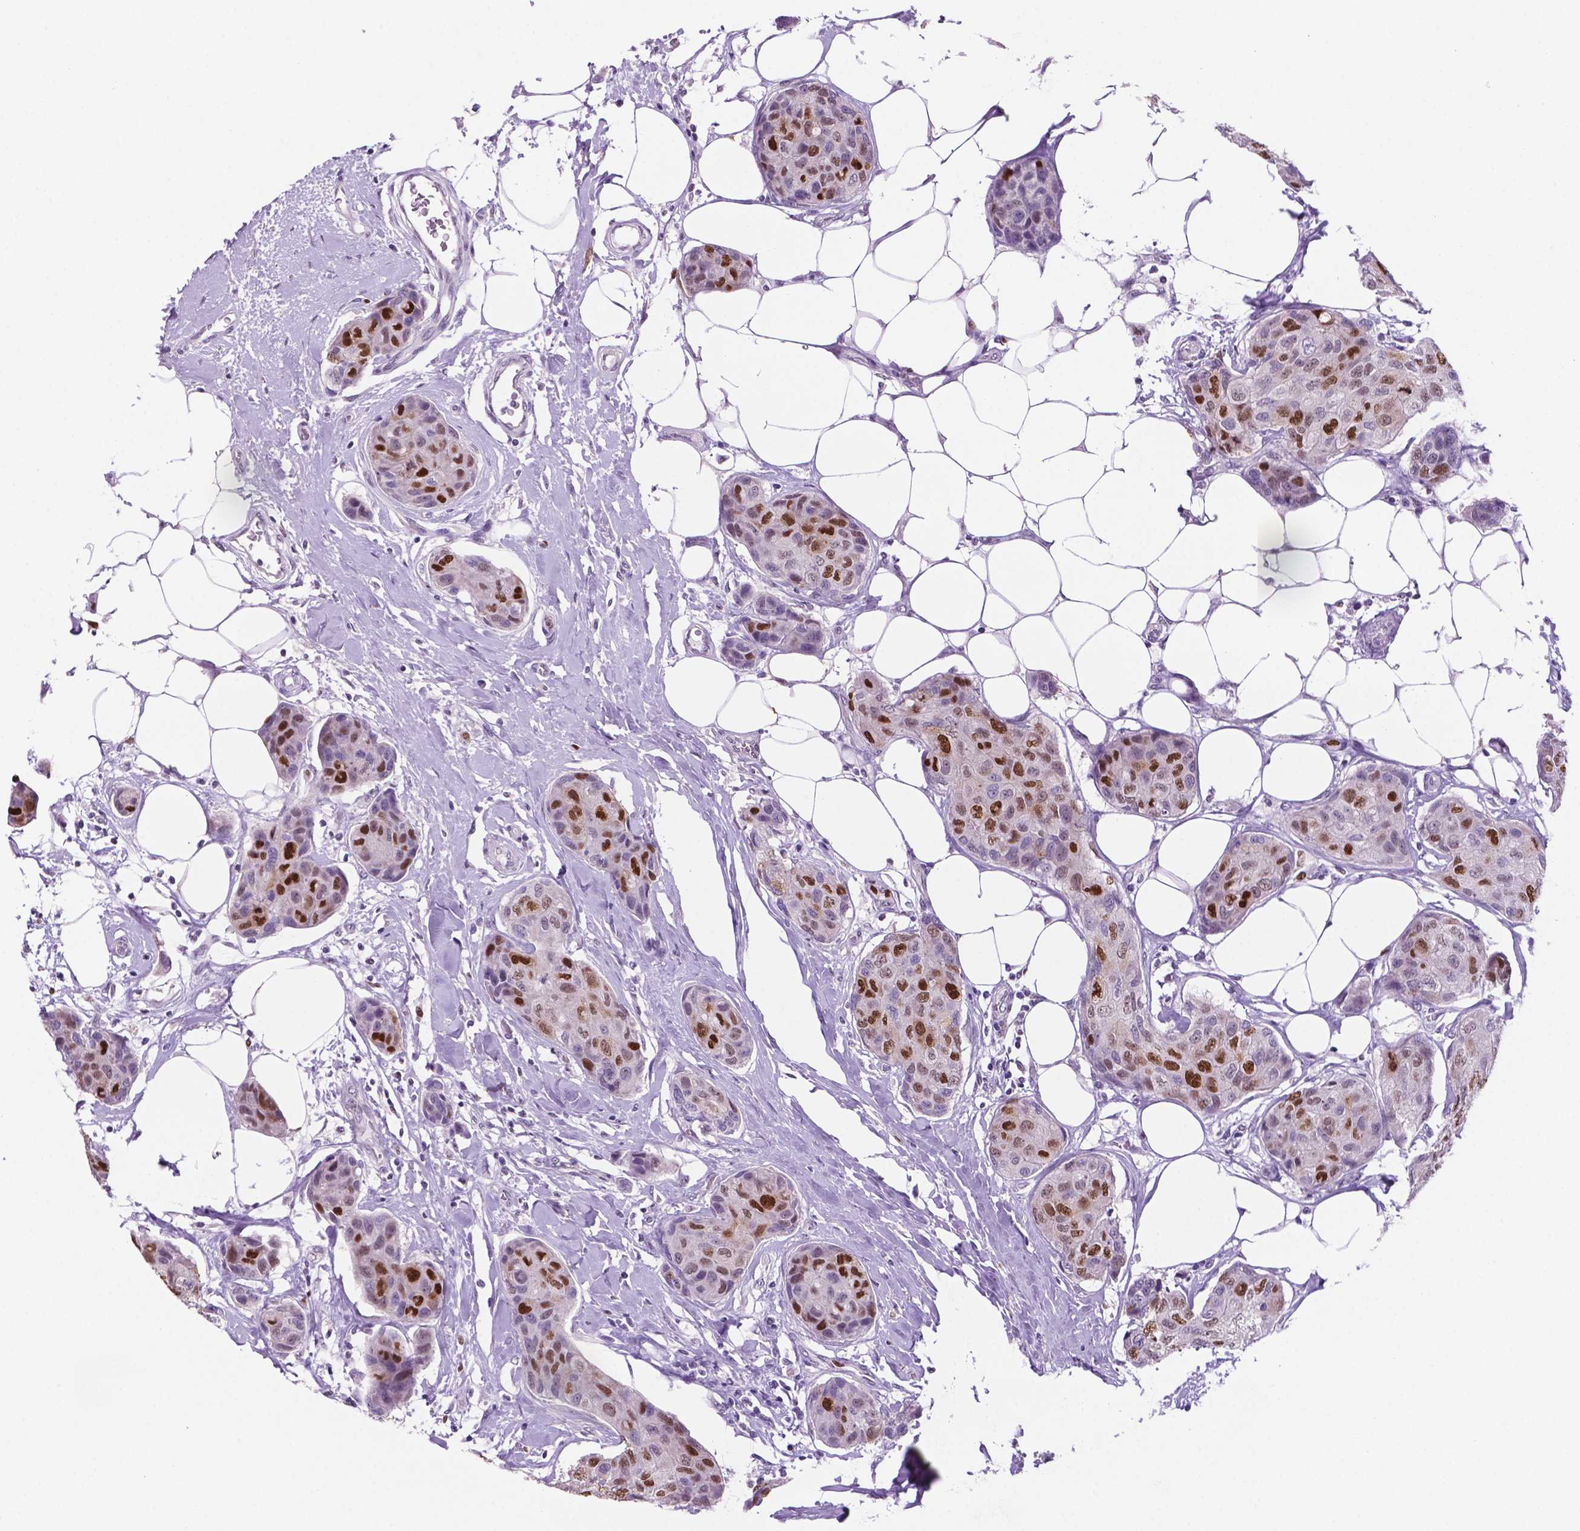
{"staining": {"intensity": "moderate", "quantity": "25%-75%", "location": "nuclear"}, "tissue": "breast cancer", "cell_type": "Tumor cells", "image_type": "cancer", "snomed": [{"axis": "morphology", "description": "Duct carcinoma"}, {"axis": "topography", "description": "Breast"}], "caption": "Breast invasive ductal carcinoma tissue displays moderate nuclear staining in approximately 25%-75% of tumor cells The protein of interest is shown in brown color, while the nuclei are stained blue.", "gene": "NCAPH2", "patient": {"sex": "female", "age": 80}}